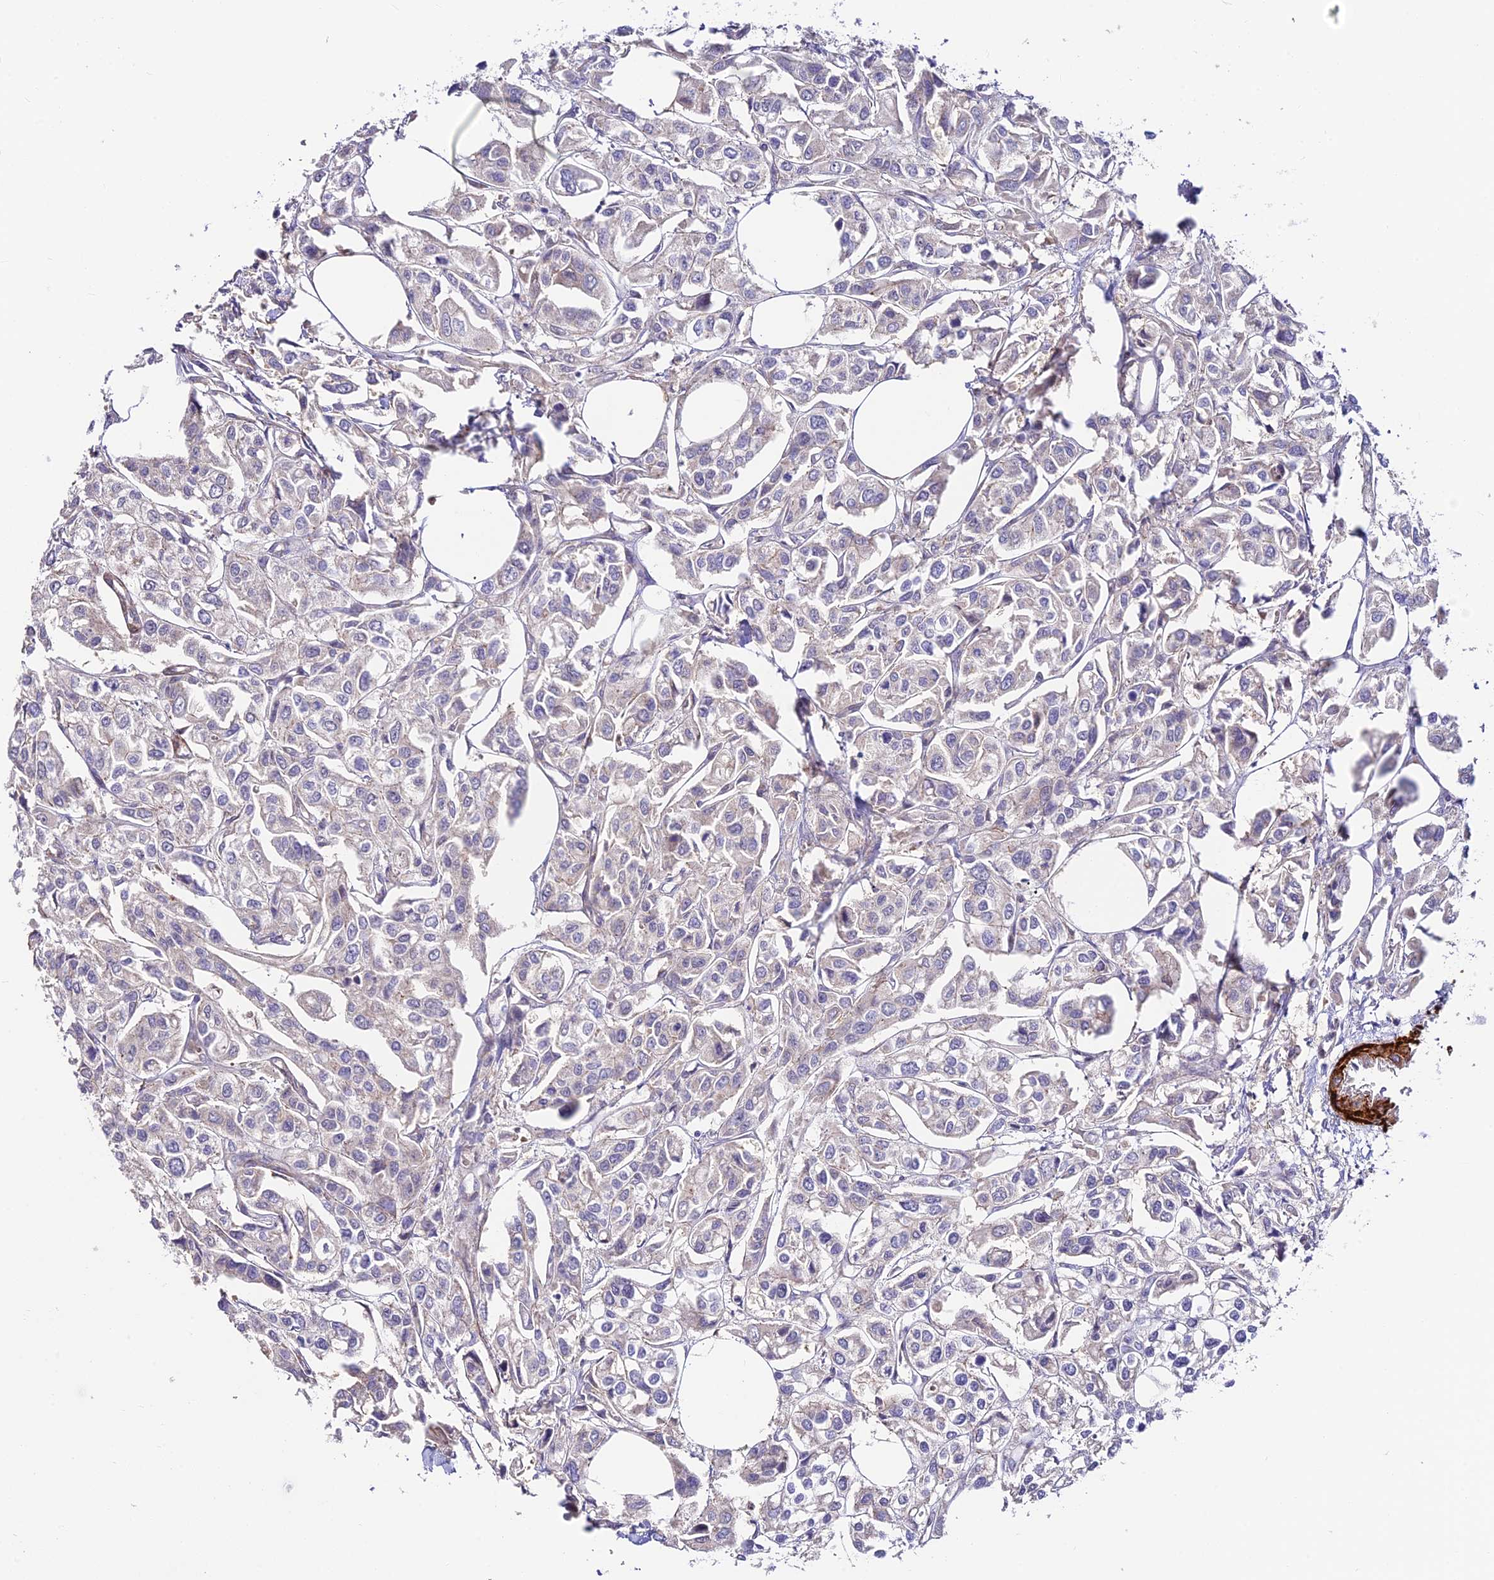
{"staining": {"intensity": "negative", "quantity": "none", "location": "none"}, "tissue": "urothelial cancer", "cell_type": "Tumor cells", "image_type": "cancer", "snomed": [{"axis": "morphology", "description": "Urothelial carcinoma, High grade"}, {"axis": "topography", "description": "Urinary bladder"}], "caption": "A high-resolution image shows immunohistochemistry (IHC) staining of urothelial cancer, which shows no significant staining in tumor cells.", "gene": "ANKRD50", "patient": {"sex": "male", "age": 67}}